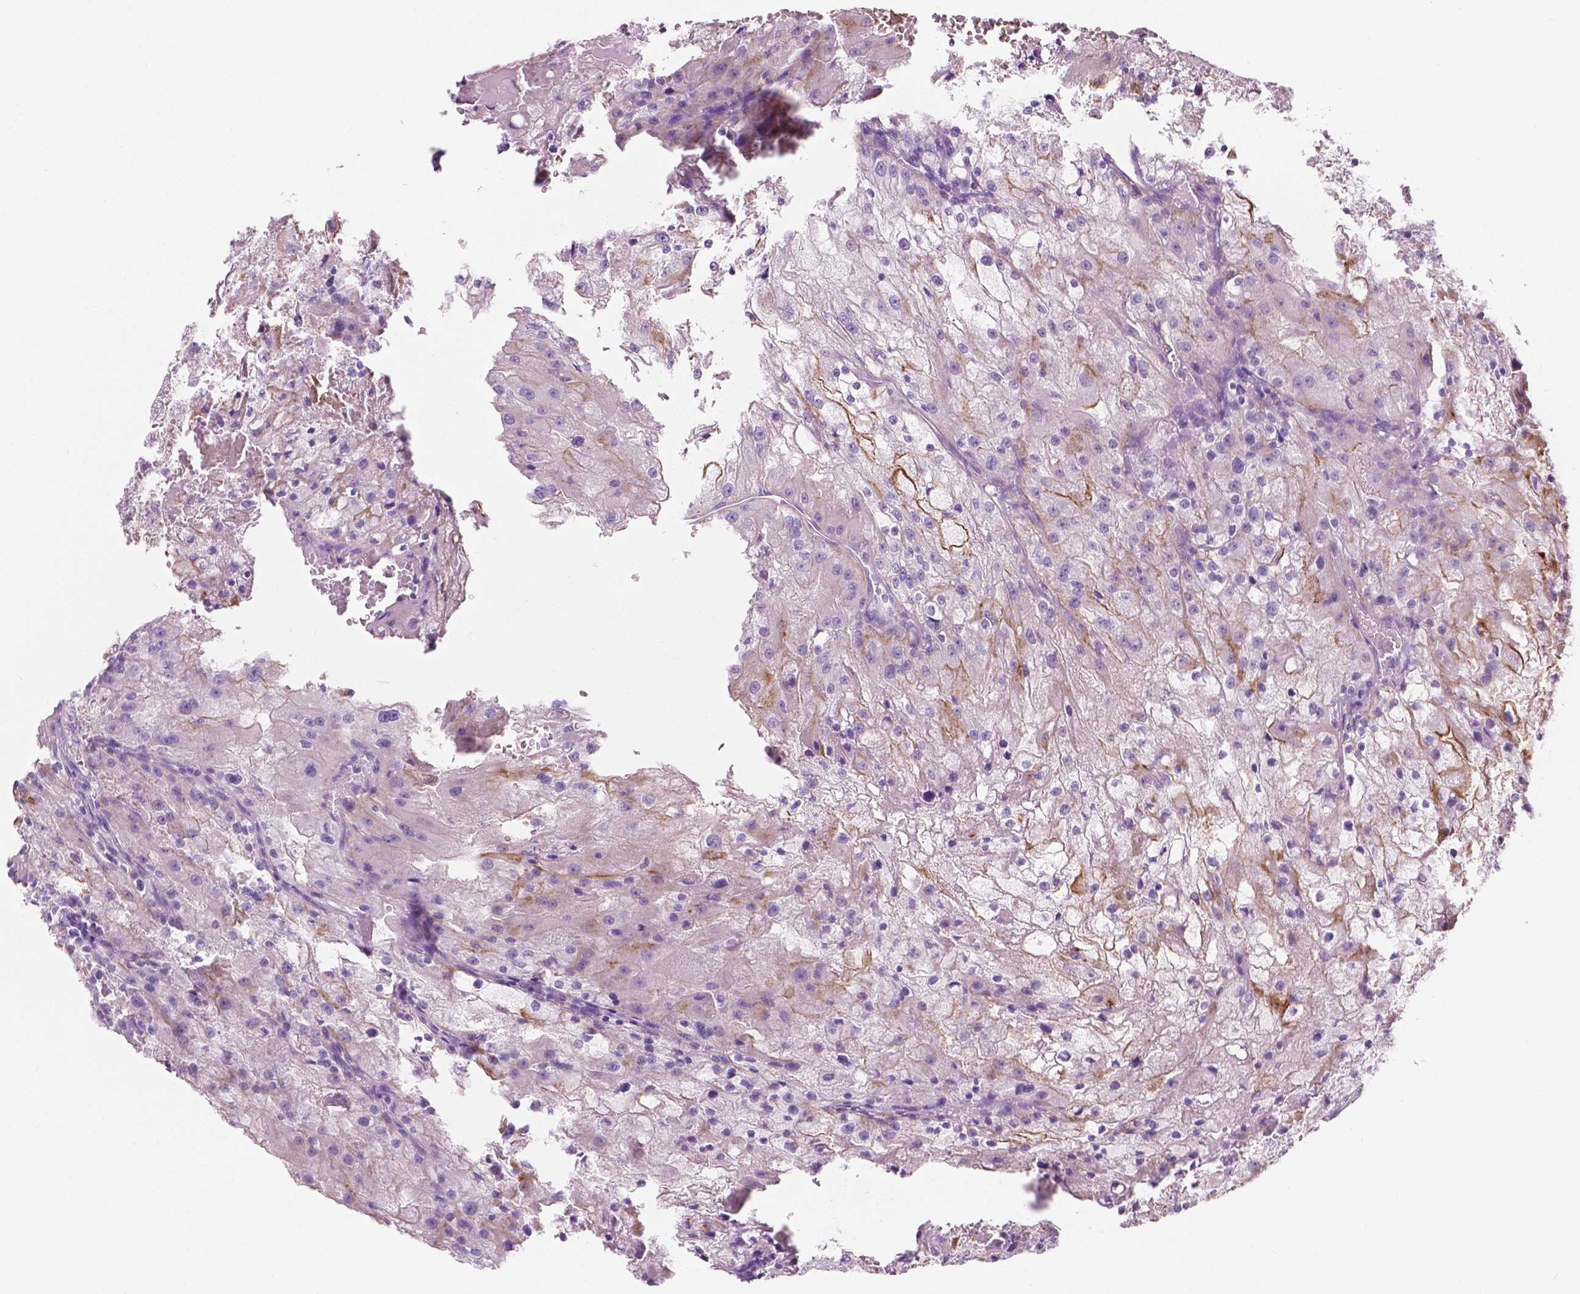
{"staining": {"intensity": "moderate", "quantity": "<25%", "location": "cytoplasmic/membranous"}, "tissue": "renal cancer", "cell_type": "Tumor cells", "image_type": "cancer", "snomed": [{"axis": "morphology", "description": "Adenocarcinoma, NOS"}, {"axis": "topography", "description": "Kidney"}], "caption": "Approximately <25% of tumor cells in renal cancer show moderate cytoplasmic/membranous protein staining as visualized by brown immunohistochemical staining.", "gene": "EPPK1", "patient": {"sex": "female", "age": 74}}